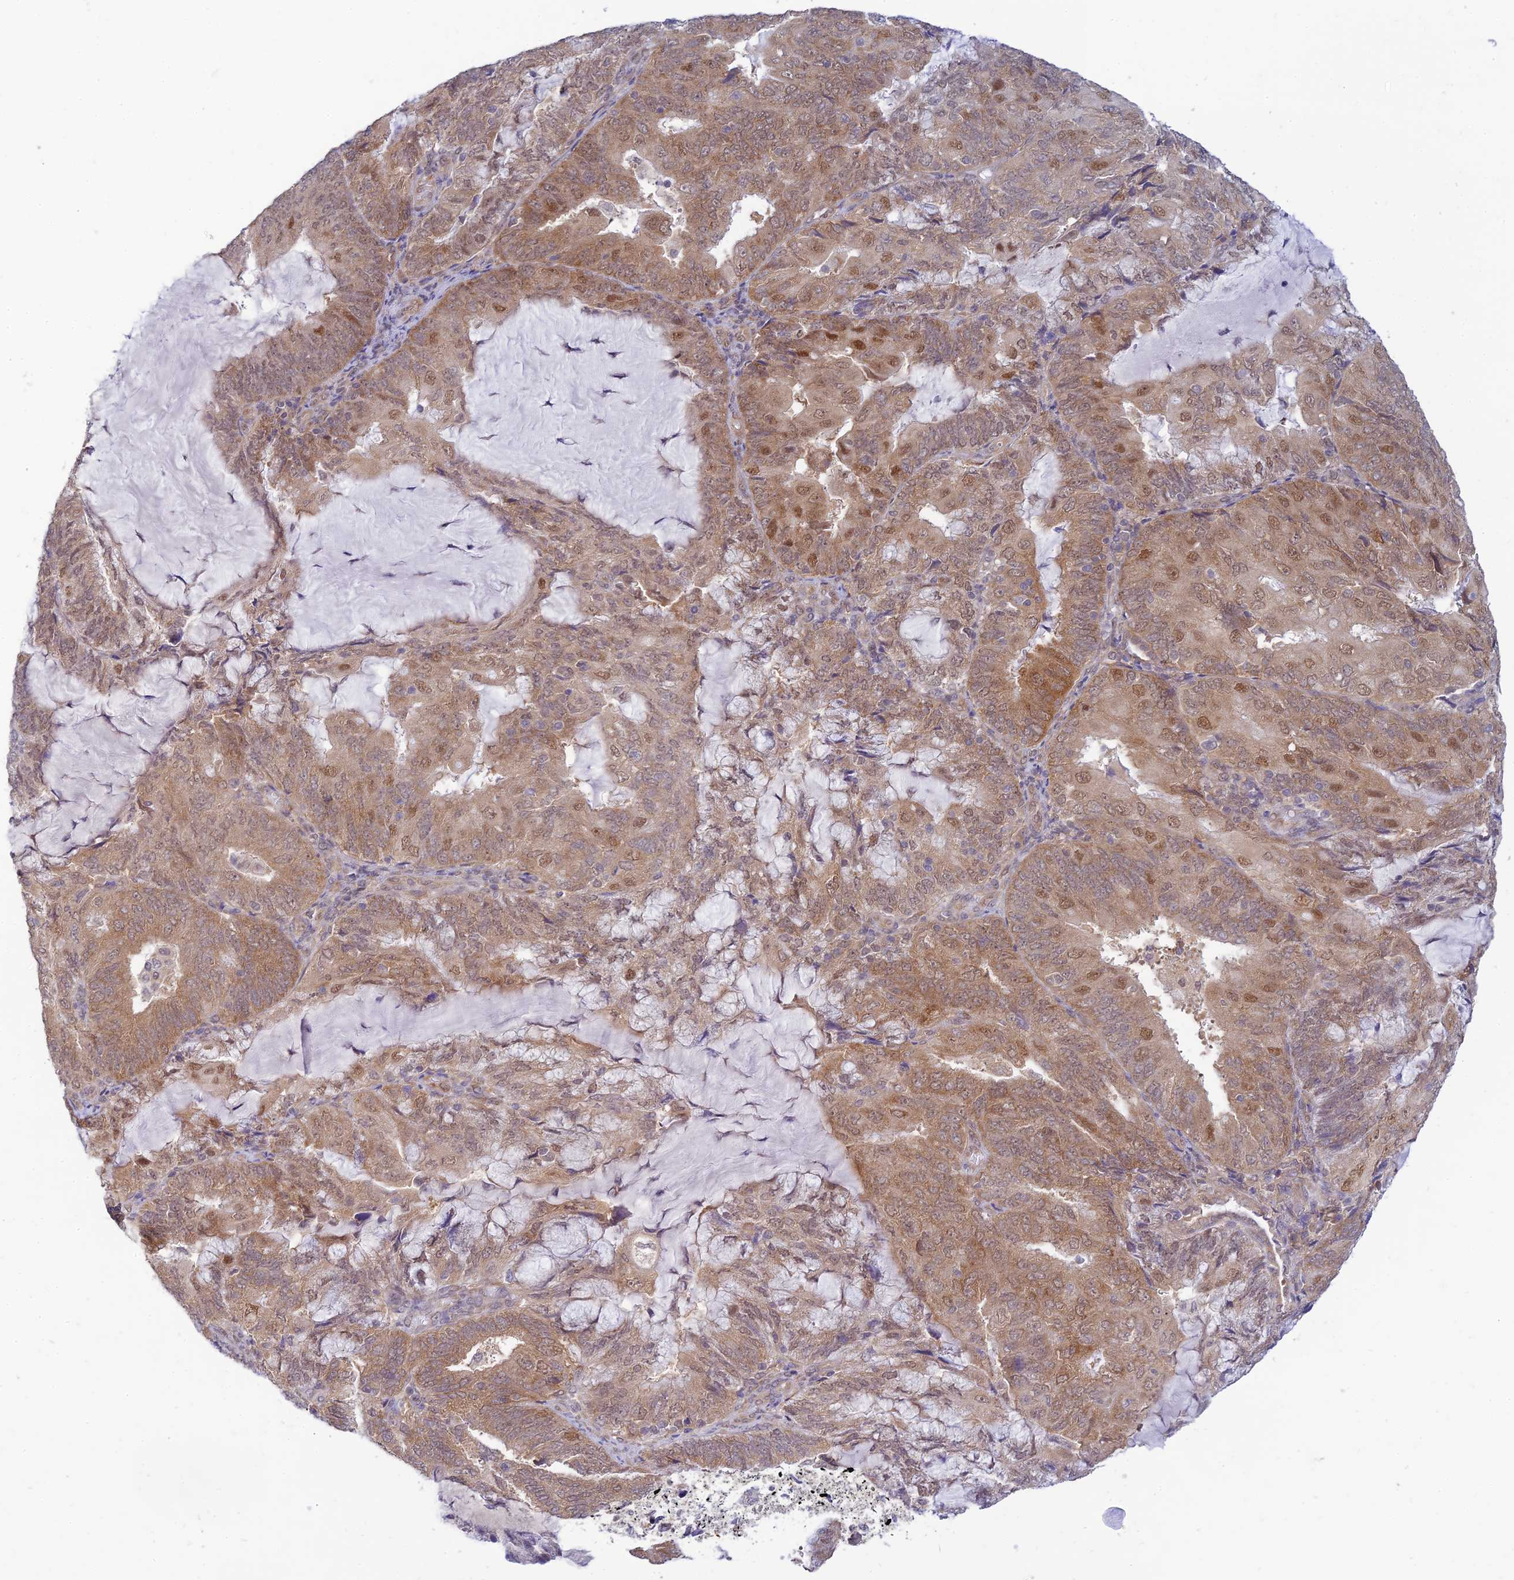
{"staining": {"intensity": "moderate", "quantity": ">75%", "location": "cytoplasmic/membranous,nuclear"}, "tissue": "endometrial cancer", "cell_type": "Tumor cells", "image_type": "cancer", "snomed": [{"axis": "morphology", "description": "Adenocarcinoma, NOS"}, {"axis": "topography", "description": "Endometrium"}], "caption": "A brown stain highlights moderate cytoplasmic/membranous and nuclear staining of a protein in endometrial cancer (adenocarcinoma) tumor cells.", "gene": "SKIC8", "patient": {"sex": "female", "age": 81}}